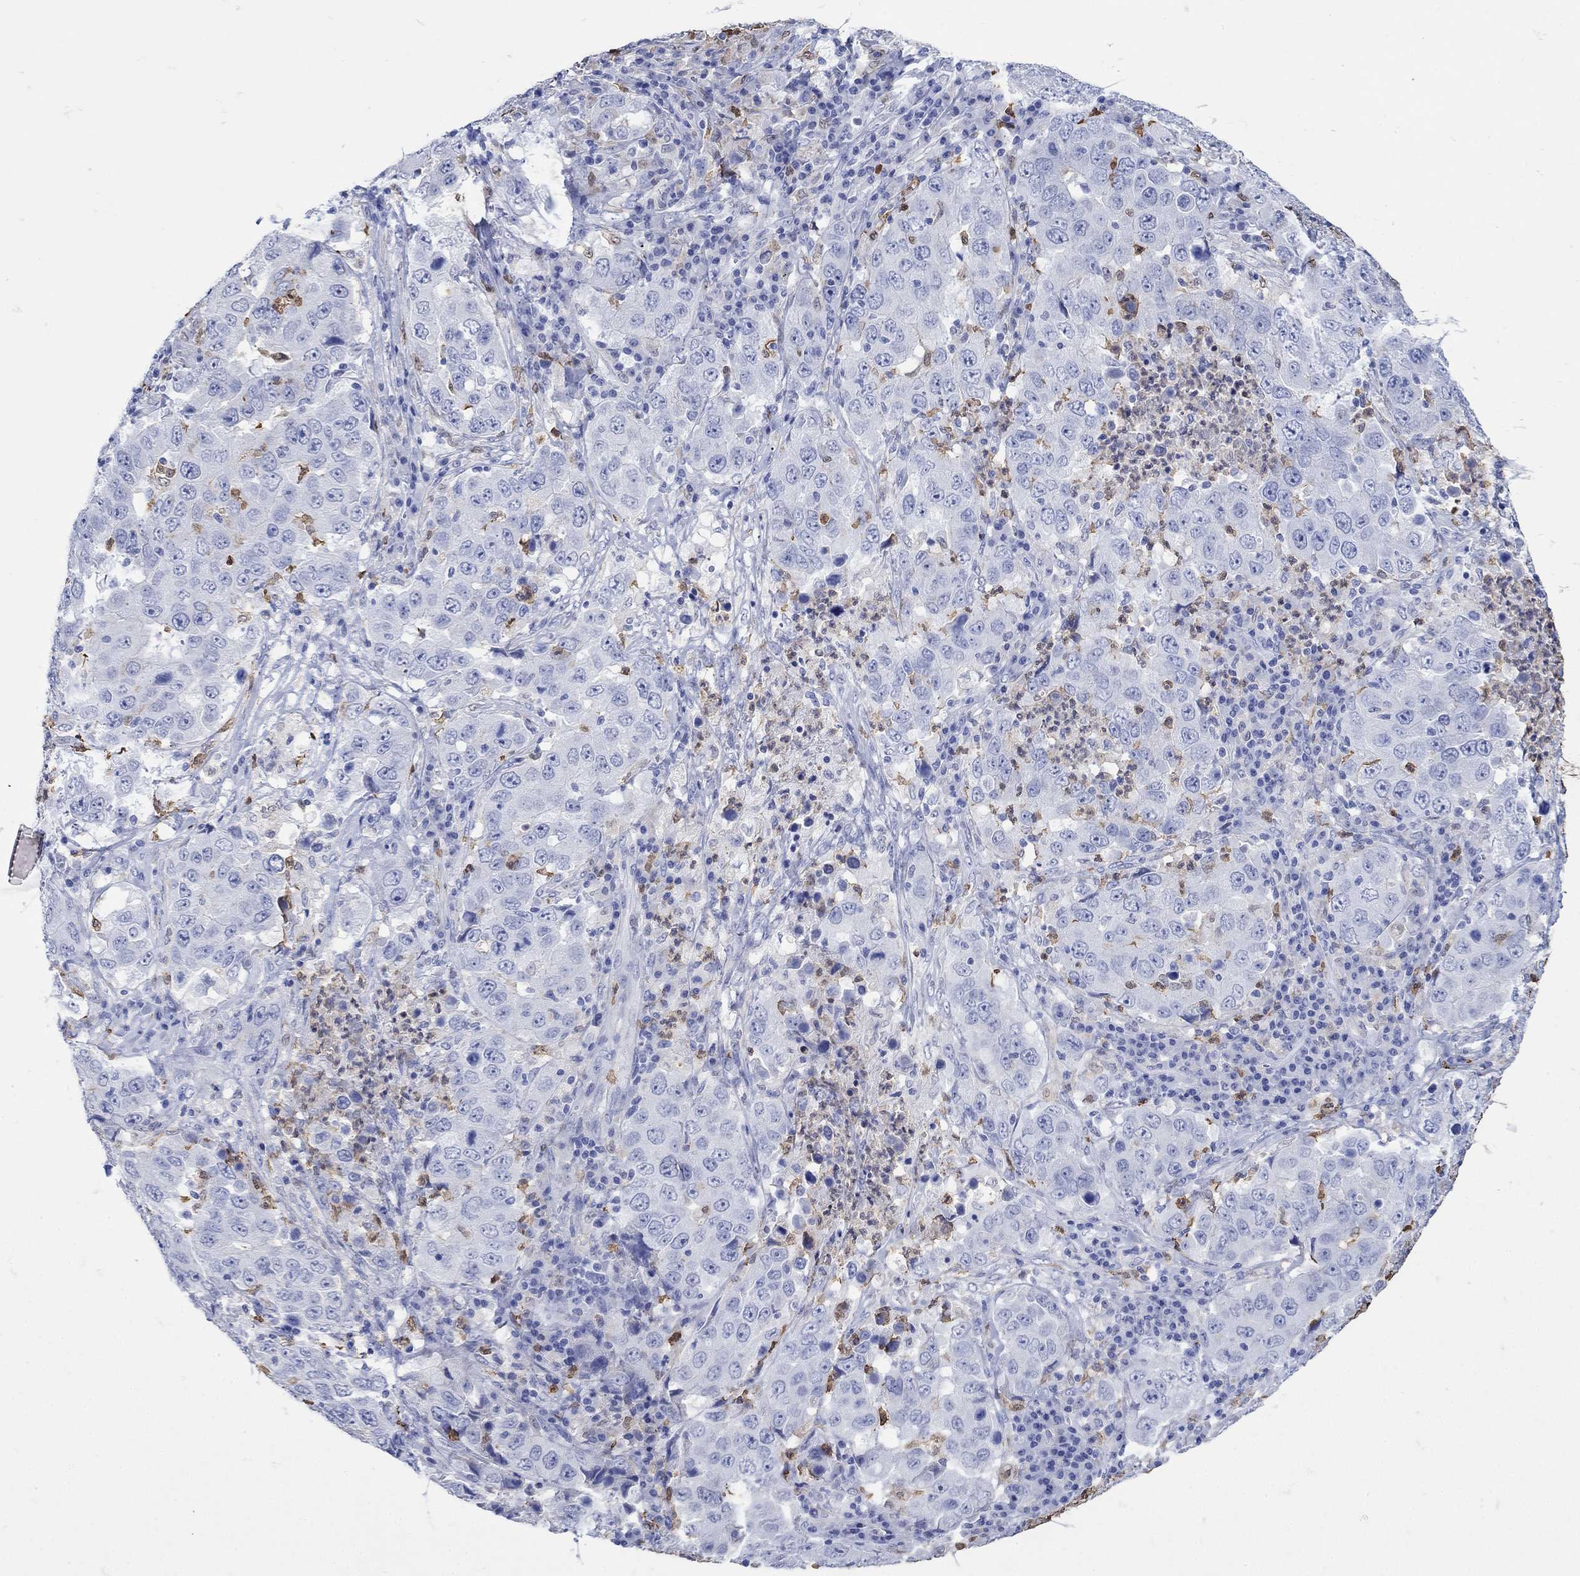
{"staining": {"intensity": "negative", "quantity": "none", "location": "none"}, "tissue": "lung cancer", "cell_type": "Tumor cells", "image_type": "cancer", "snomed": [{"axis": "morphology", "description": "Adenocarcinoma, NOS"}, {"axis": "topography", "description": "Lung"}], "caption": "Immunohistochemistry image of adenocarcinoma (lung) stained for a protein (brown), which exhibits no expression in tumor cells.", "gene": "LINGO3", "patient": {"sex": "male", "age": 73}}